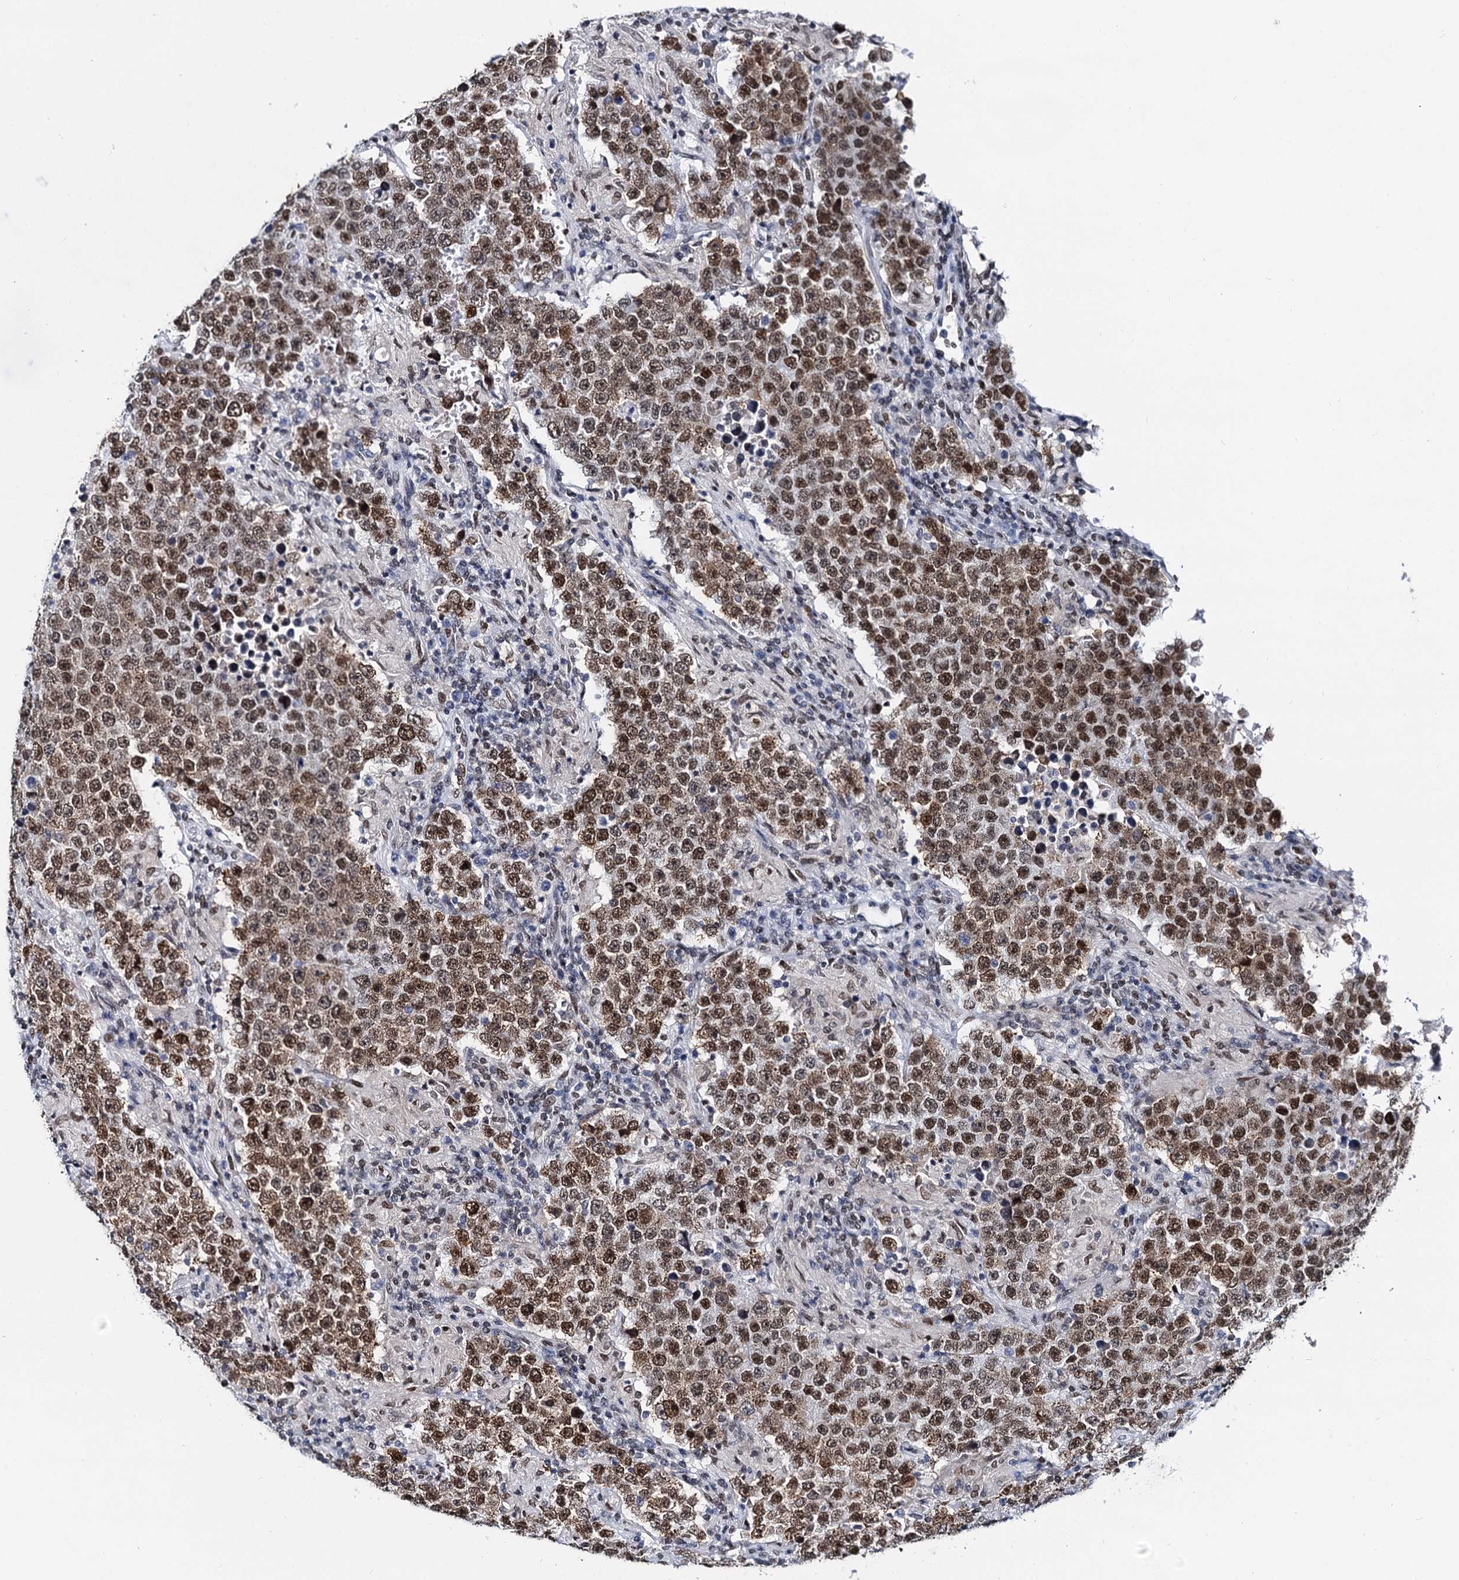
{"staining": {"intensity": "moderate", "quantity": ">75%", "location": "cytoplasmic/membranous,nuclear"}, "tissue": "testis cancer", "cell_type": "Tumor cells", "image_type": "cancer", "snomed": [{"axis": "morphology", "description": "Normal tissue, NOS"}, {"axis": "morphology", "description": "Urothelial carcinoma, High grade"}, {"axis": "morphology", "description": "Seminoma, NOS"}, {"axis": "morphology", "description": "Carcinoma, Embryonal, NOS"}, {"axis": "topography", "description": "Urinary bladder"}, {"axis": "topography", "description": "Testis"}], "caption": "Human urothelial carcinoma (high-grade) (testis) stained with a brown dye exhibits moderate cytoplasmic/membranous and nuclear positive positivity in about >75% of tumor cells.", "gene": "CMAS", "patient": {"sex": "male", "age": 41}}